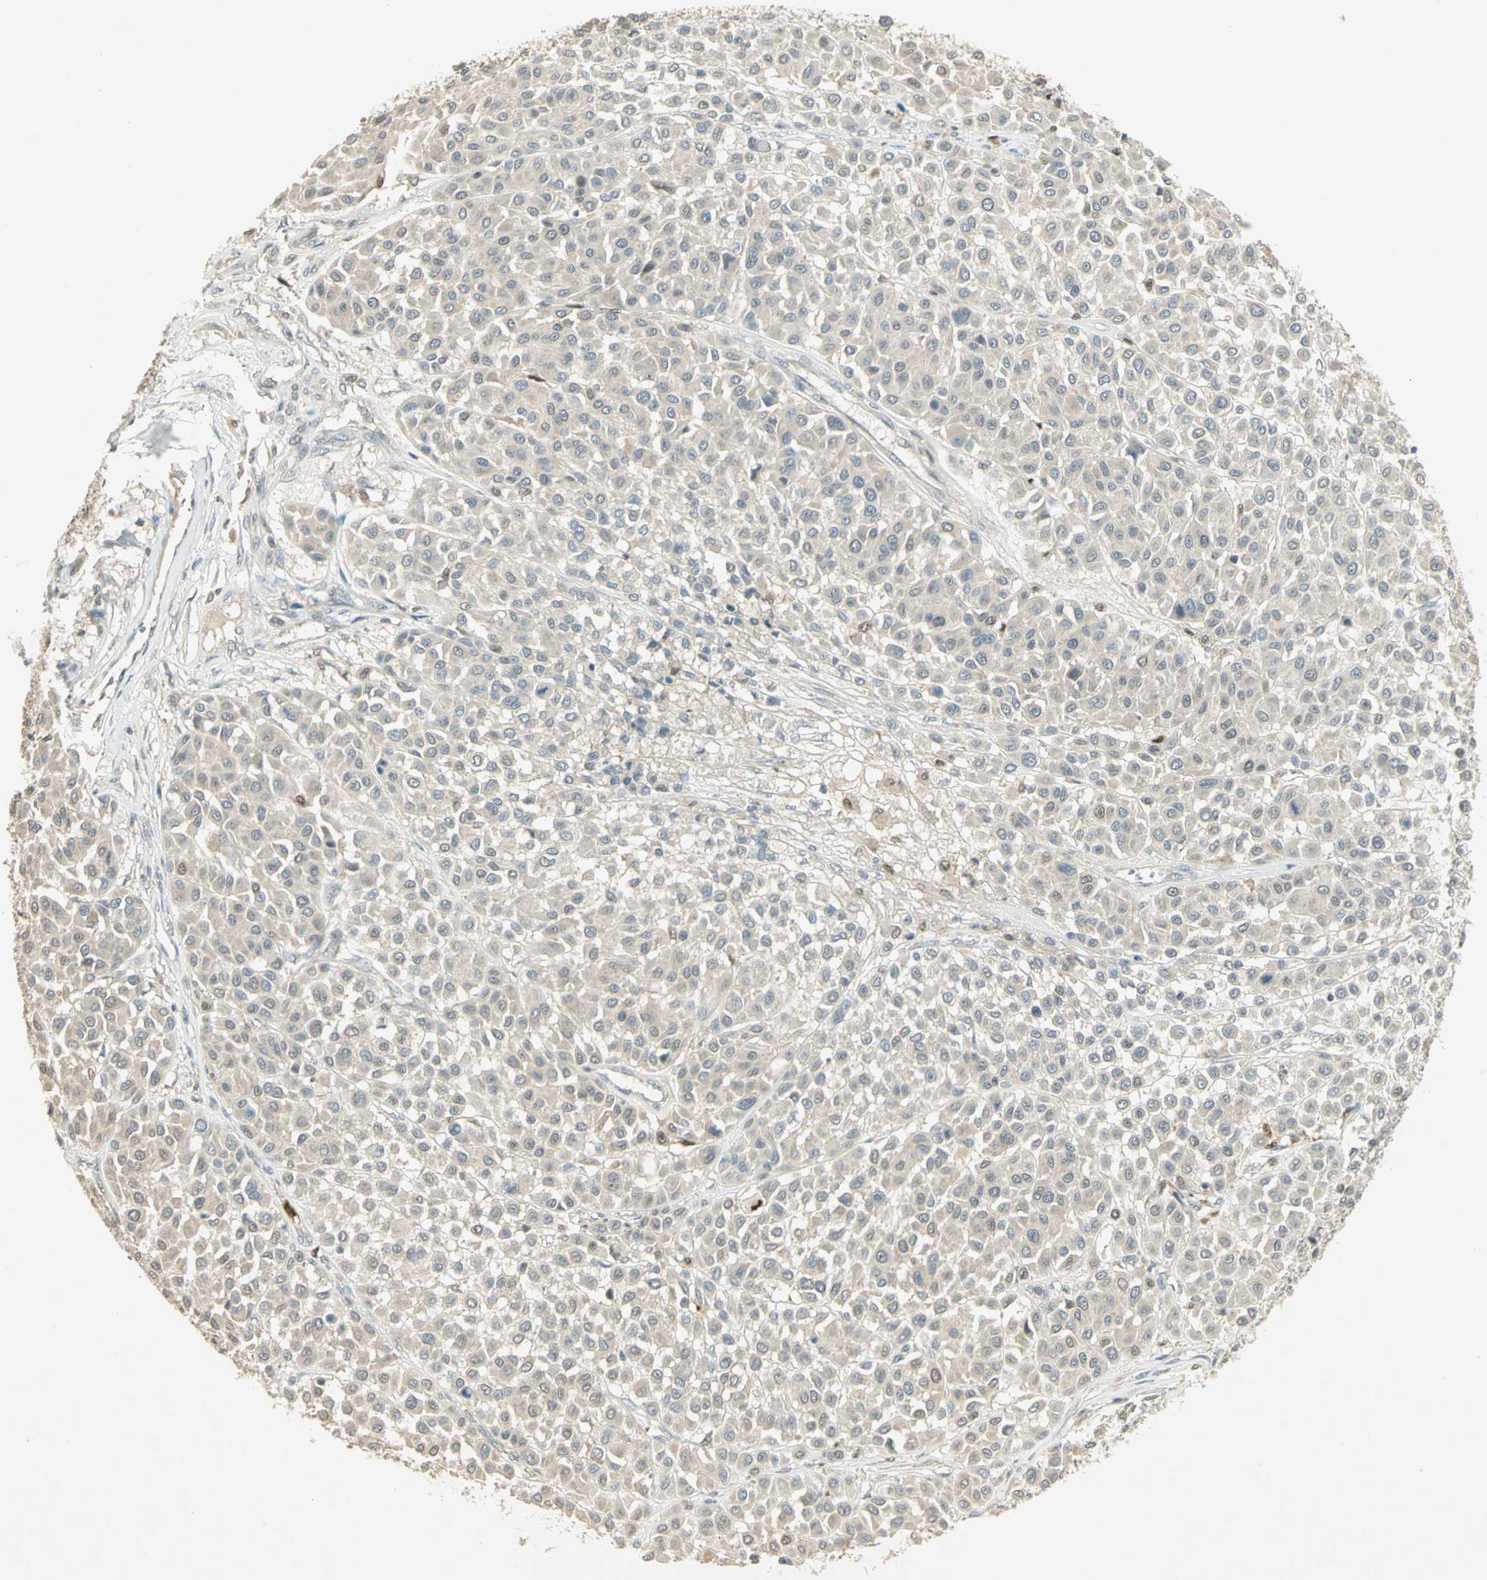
{"staining": {"intensity": "weak", "quantity": ">75%", "location": "cytoplasmic/membranous"}, "tissue": "melanoma", "cell_type": "Tumor cells", "image_type": "cancer", "snomed": [{"axis": "morphology", "description": "Malignant melanoma, Metastatic site"}, {"axis": "topography", "description": "Soft tissue"}], "caption": "A brown stain shows weak cytoplasmic/membranous positivity of a protein in human malignant melanoma (metastatic site) tumor cells.", "gene": "BIRC2", "patient": {"sex": "male", "age": 41}}